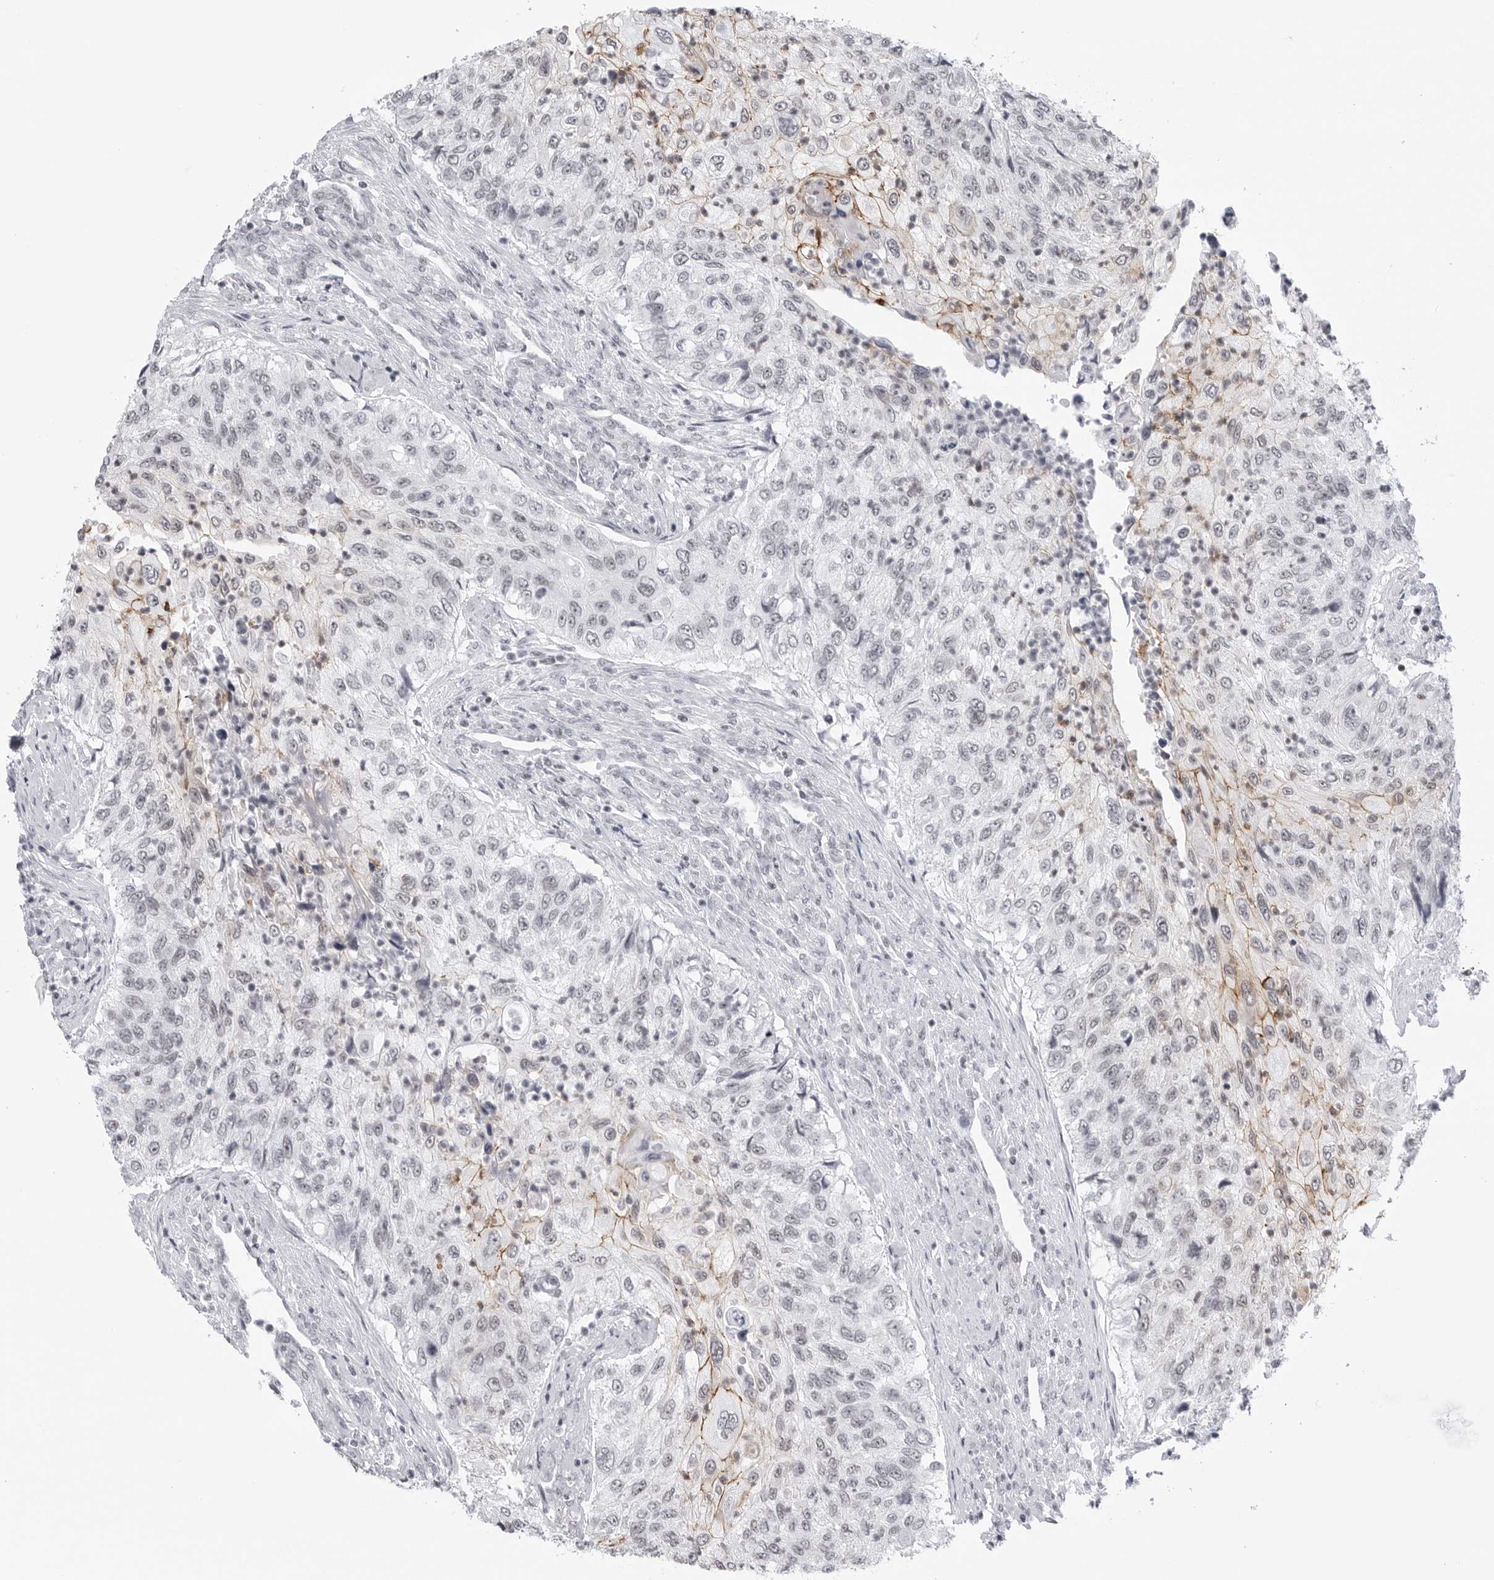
{"staining": {"intensity": "weak", "quantity": "<25%", "location": "cytoplasmic/membranous"}, "tissue": "urothelial cancer", "cell_type": "Tumor cells", "image_type": "cancer", "snomed": [{"axis": "morphology", "description": "Urothelial carcinoma, High grade"}, {"axis": "topography", "description": "Urinary bladder"}], "caption": "This is an IHC image of human urothelial cancer. There is no positivity in tumor cells.", "gene": "TRIM66", "patient": {"sex": "female", "age": 60}}